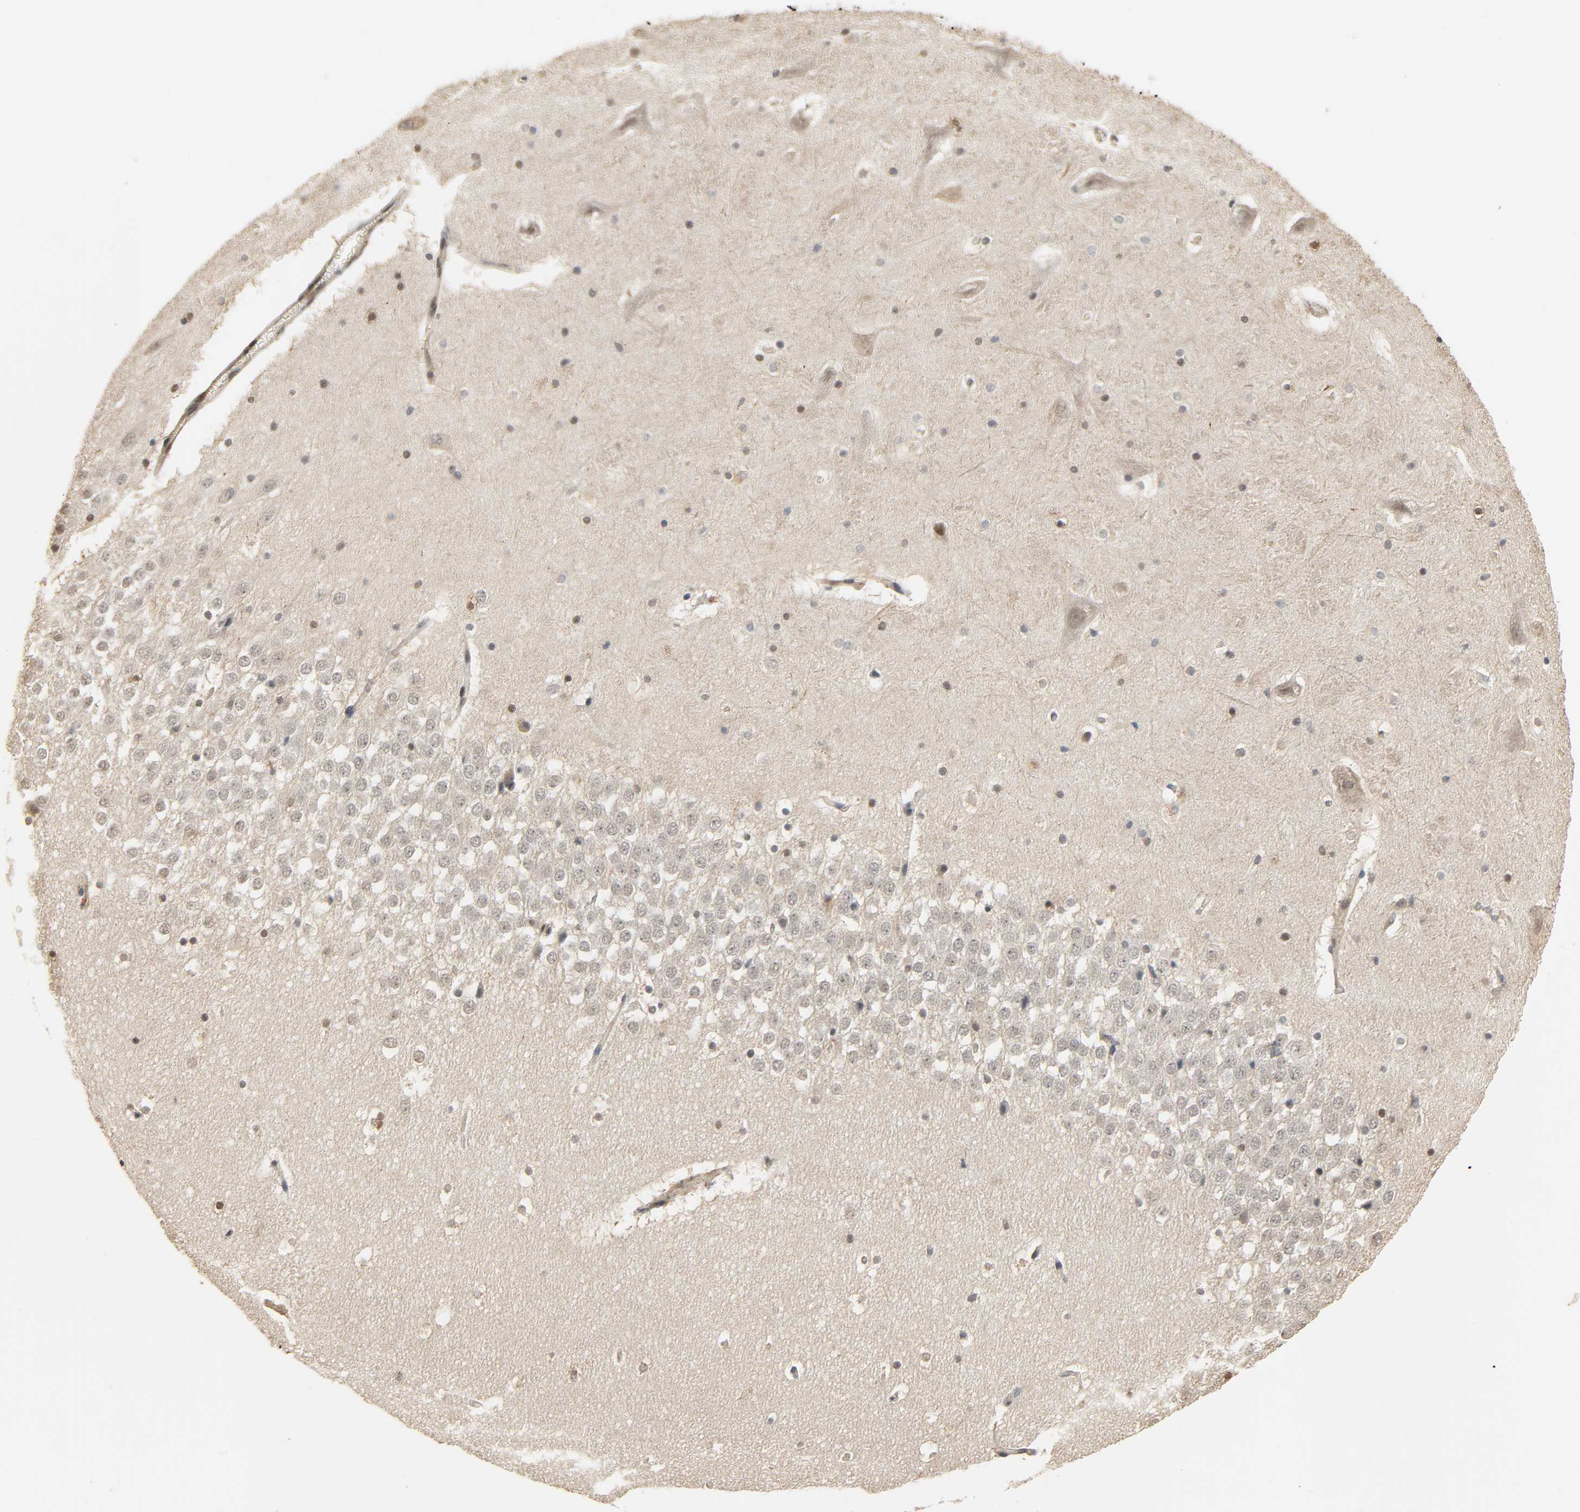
{"staining": {"intensity": "negative", "quantity": "none", "location": "none"}, "tissue": "hippocampus", "cell_type": "Glial cells", "image_type": "normal", "snomed": [{"axis": "morphology", "description": "Normal tissue, NOS"}, {"axis": "topography", "description": "Hippocampus"}], "caption": "Immunohistochemistry (IHC) of unremarkable human hippocampus demonstrates no expression in glial cells. (IHC, brightfield microscopy, high magnification).", "gene": "ZFPM2", "patient": {"sex": "male", "age": 45}}